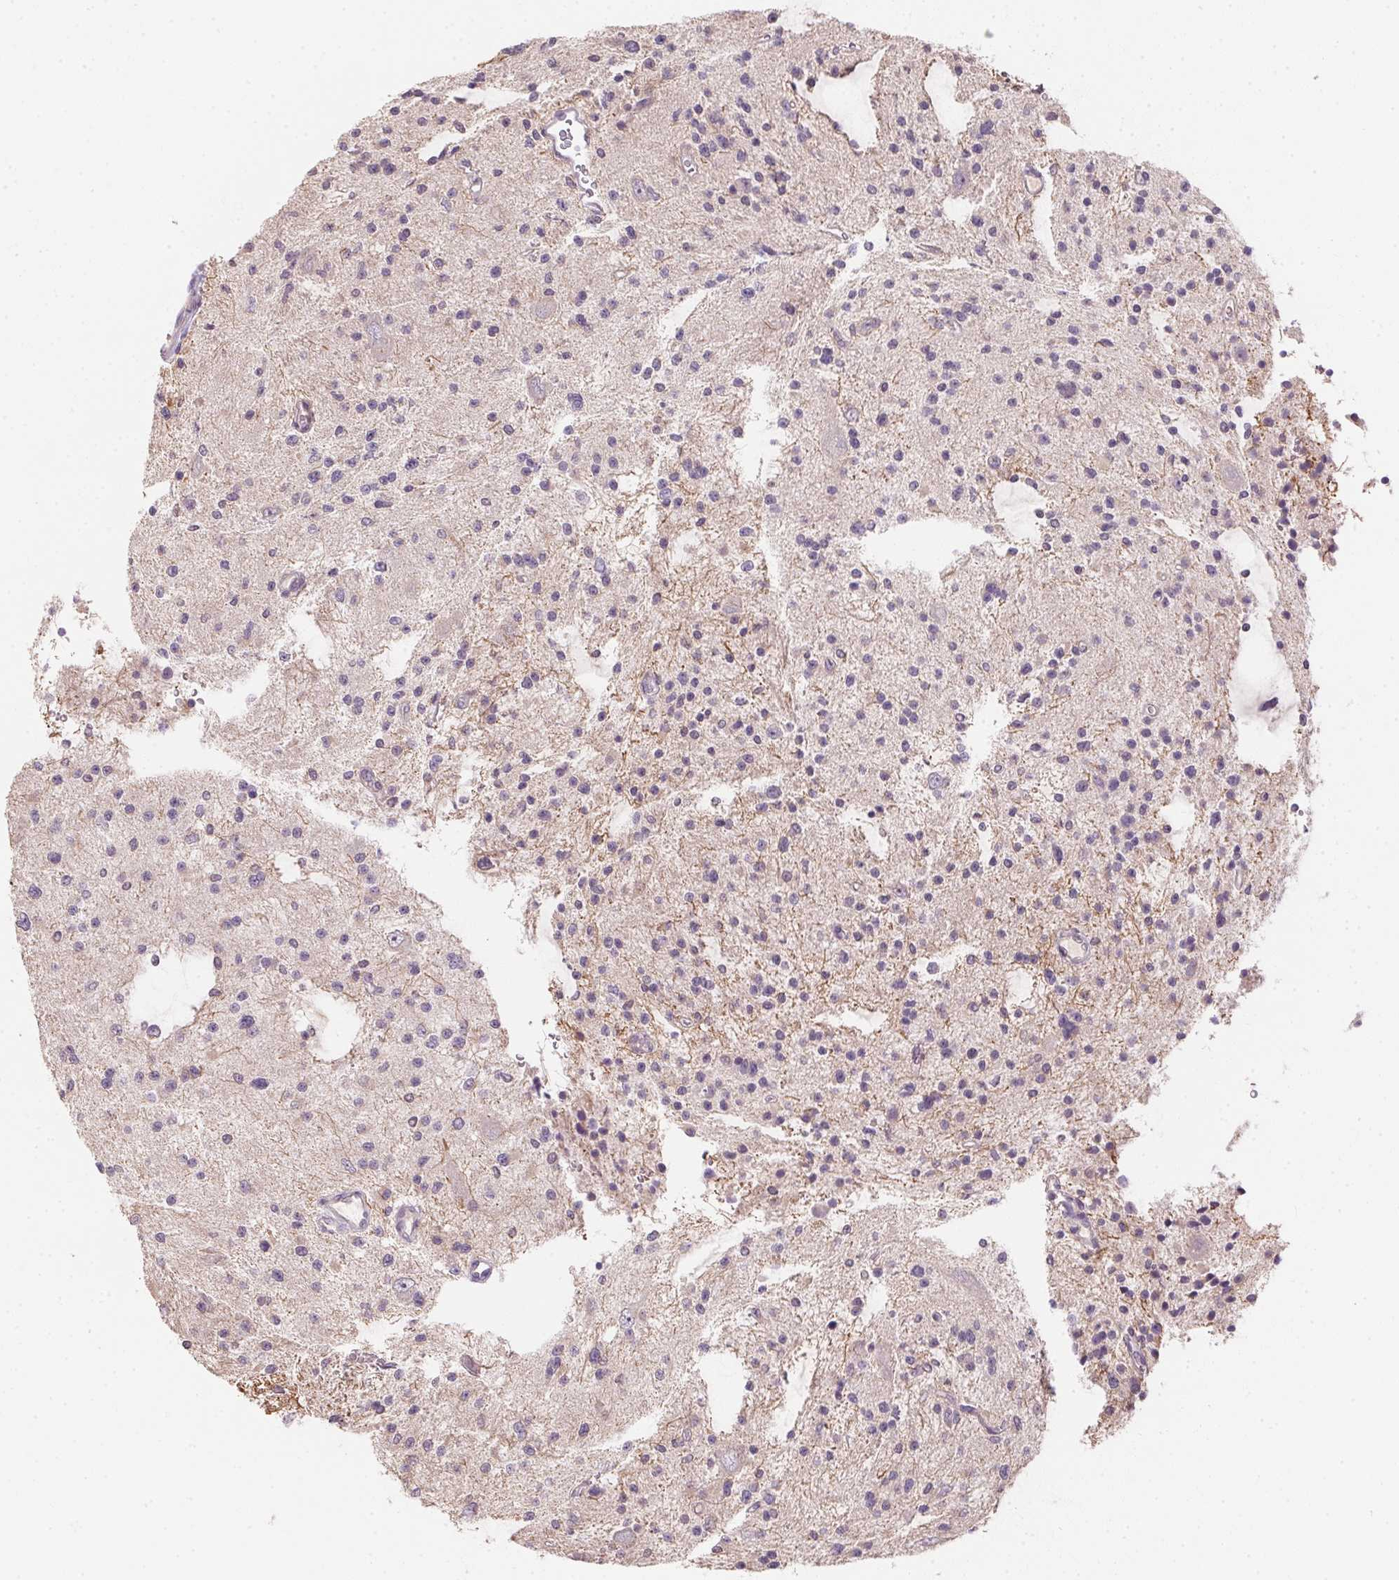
{"staining": {"intensity": "negative", "quantity": "none", "location": "none"}, "tissue": "glioma", "cell_type": "Tumor cells", "image_type": "cancer", "snomed": [{"axis": "morphology", "description": "Glioma, malignant, Low grade"}, {"axis": "topography", "description": "Brain"}], "caption": "Immunohistochemistry micrograph of malignant glioma (low-grade) stained for a protein (brown), which demonstrates no positivity in tumor cells.", "gene": "ALDH8A1", "patient": {"sex": "male", "age": 43}}